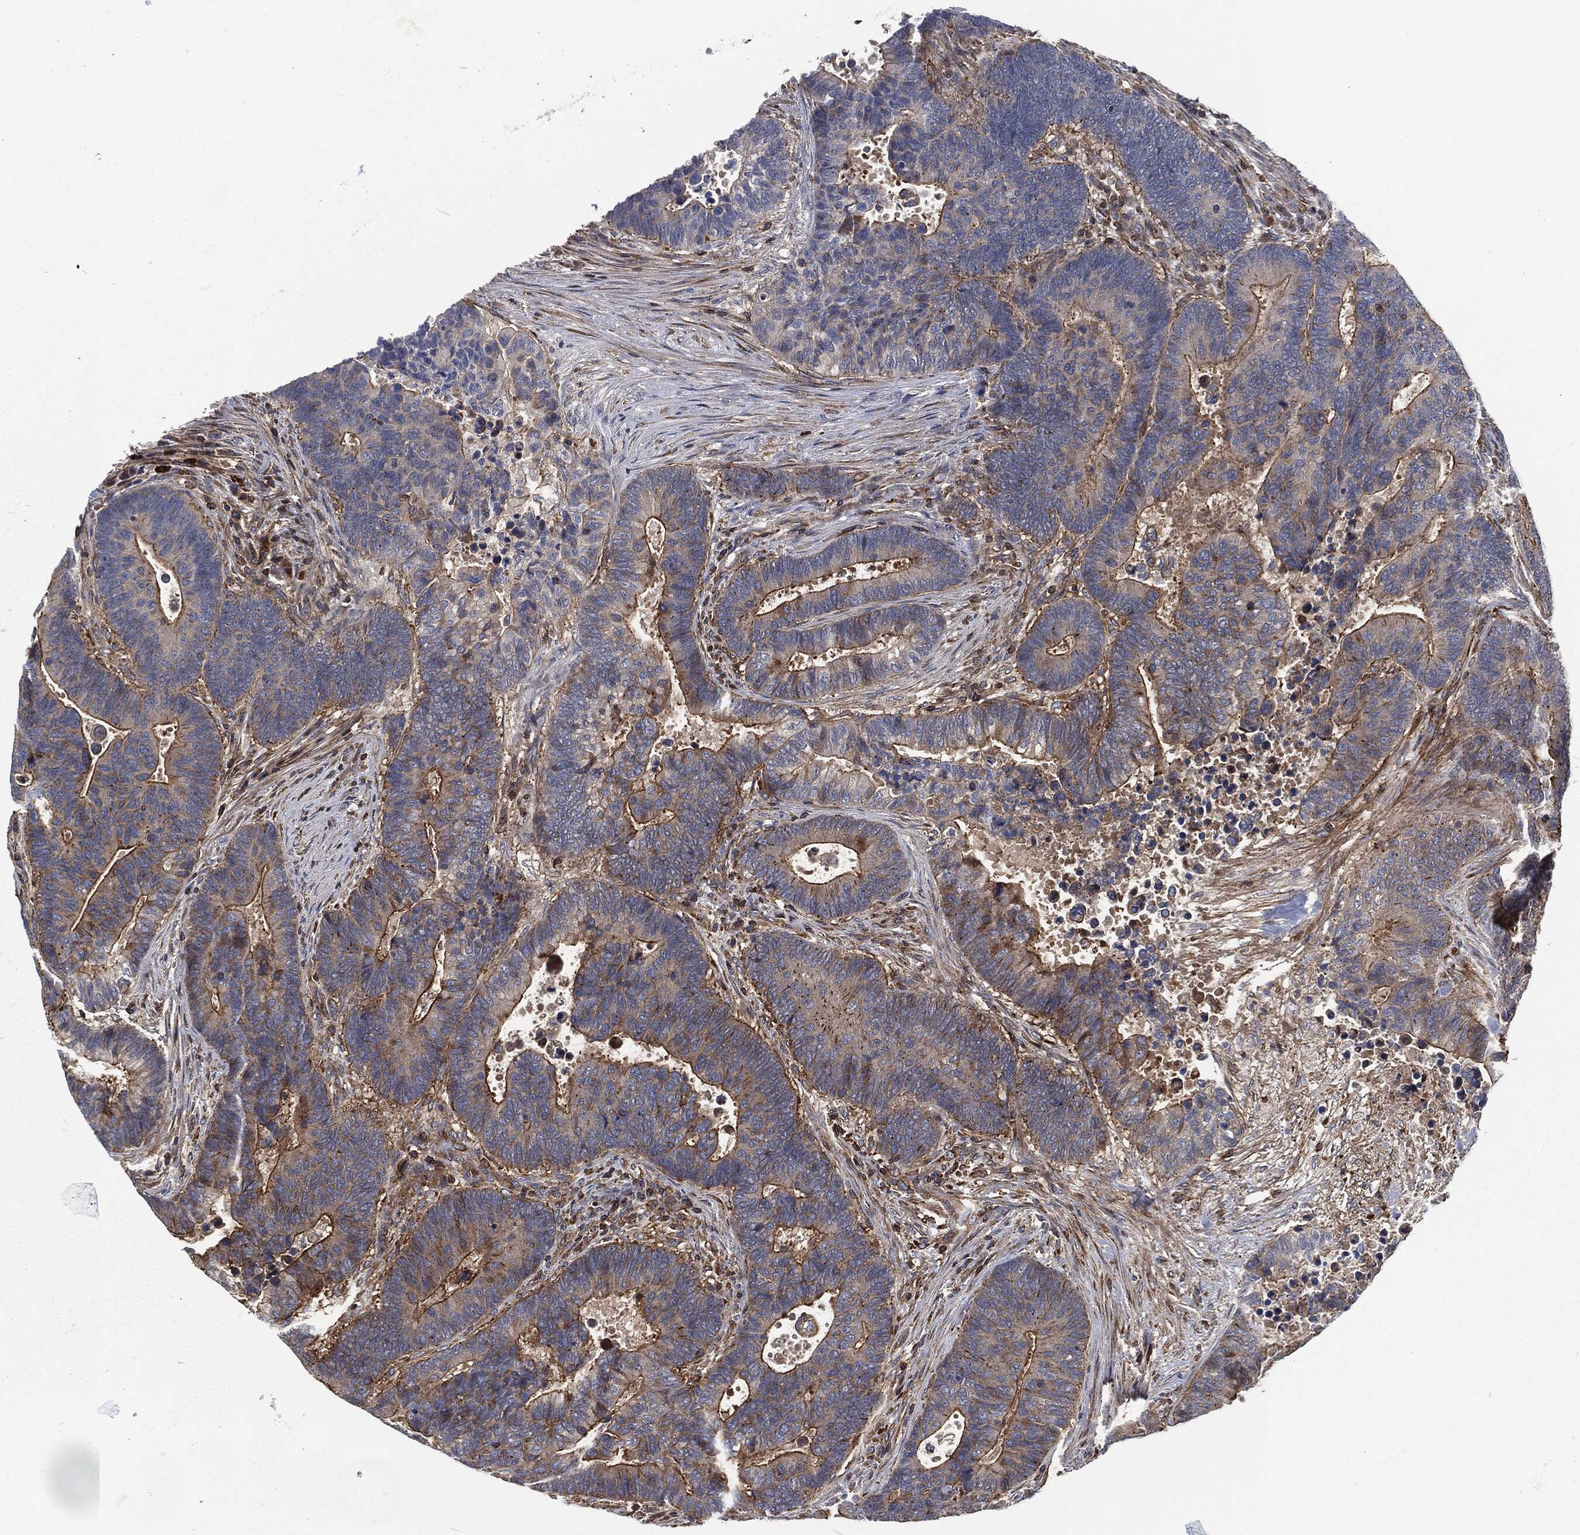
{"staining": {"intensity": "strong", "quantity": "<25%", "location": "cytoplasmic/membranous"}, "tissue": "colorectal cancer", "cell_type": "Tumor cells", "image_type": "cancer", "snomed": [{"axis": "morphology", "description": "Adenocarcinoma, NOS"}, {"axis": "topography", "description": "Colon"}], "caption": "High-magnification brightfield microscopy of adenocarcinoma (colorectal) stained with DAB (3,3'-diaminobenzidine) (brown) and counterstained with hematoxylin (blue). tumor cells exhibit strong cytoplasmic/membranous positivity is seen in about<25% of cells. The protein is shown in brown color, while the nuclei are stained blue.", "gene": "LGALS9", "patient": {"sex": "male", "age": 75}}